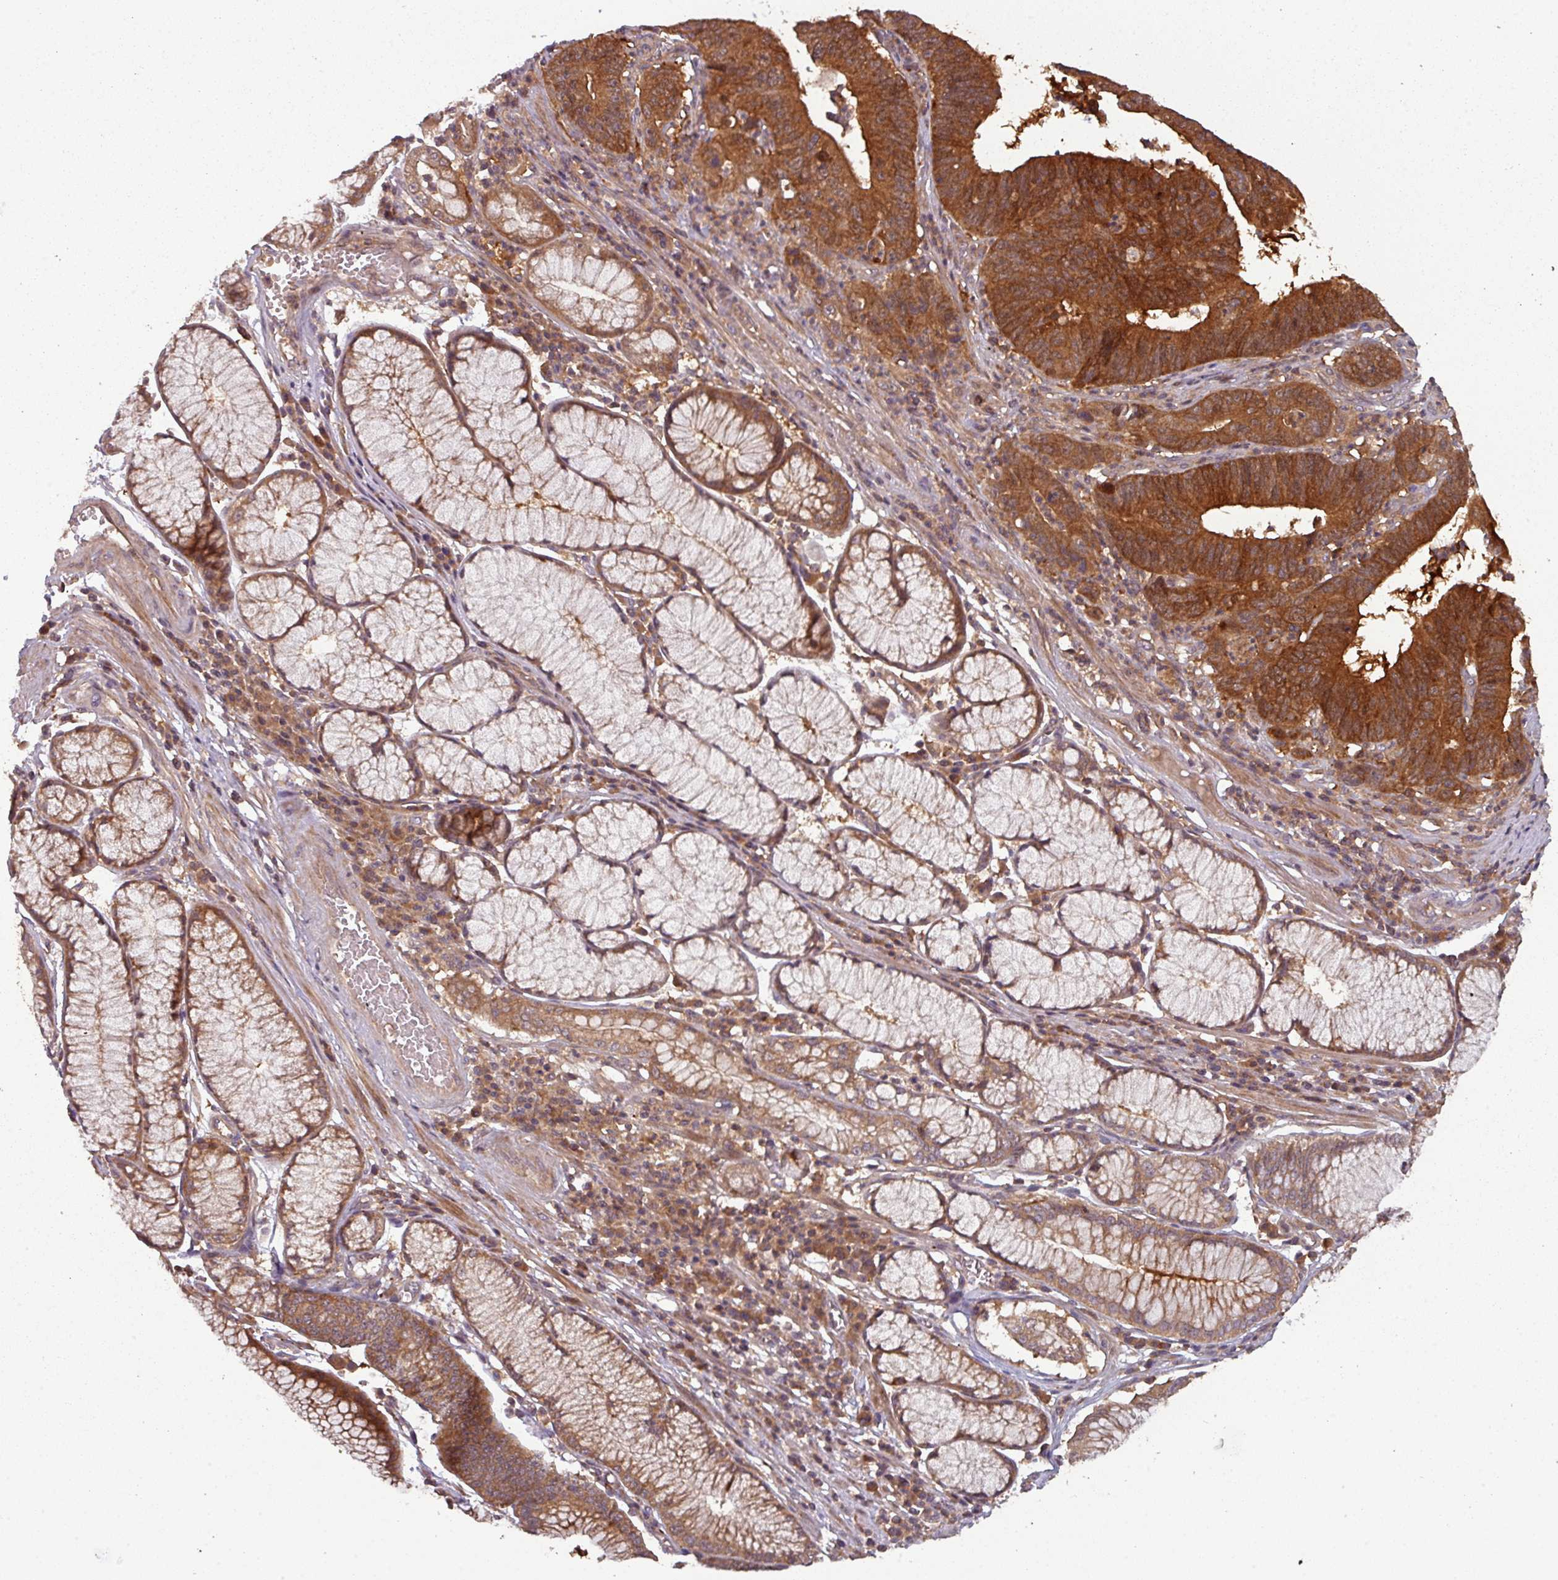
{"staining": {"intensity": "strong", "quantity": ">75%", "location": "cytoplasmic/membranous"}, "tissue": "stomach cancer", "cell_type": "Tumor cells", "image_type": "cancer", "snomed": [{"axis": "morphology", "description": "Adenocarcinoma, NOS"}, {"axis": "topography", "description": "Stomach"}], "caption": "The image shows a brown stain indicating the presence of a protein in the cytoplasmic/membranous of tumor cells in adenocarcinoma (stomach). Nuclei are stained in blue.", "gene": "GSKIP", "patient": {"sex": "male", "age": 59}}